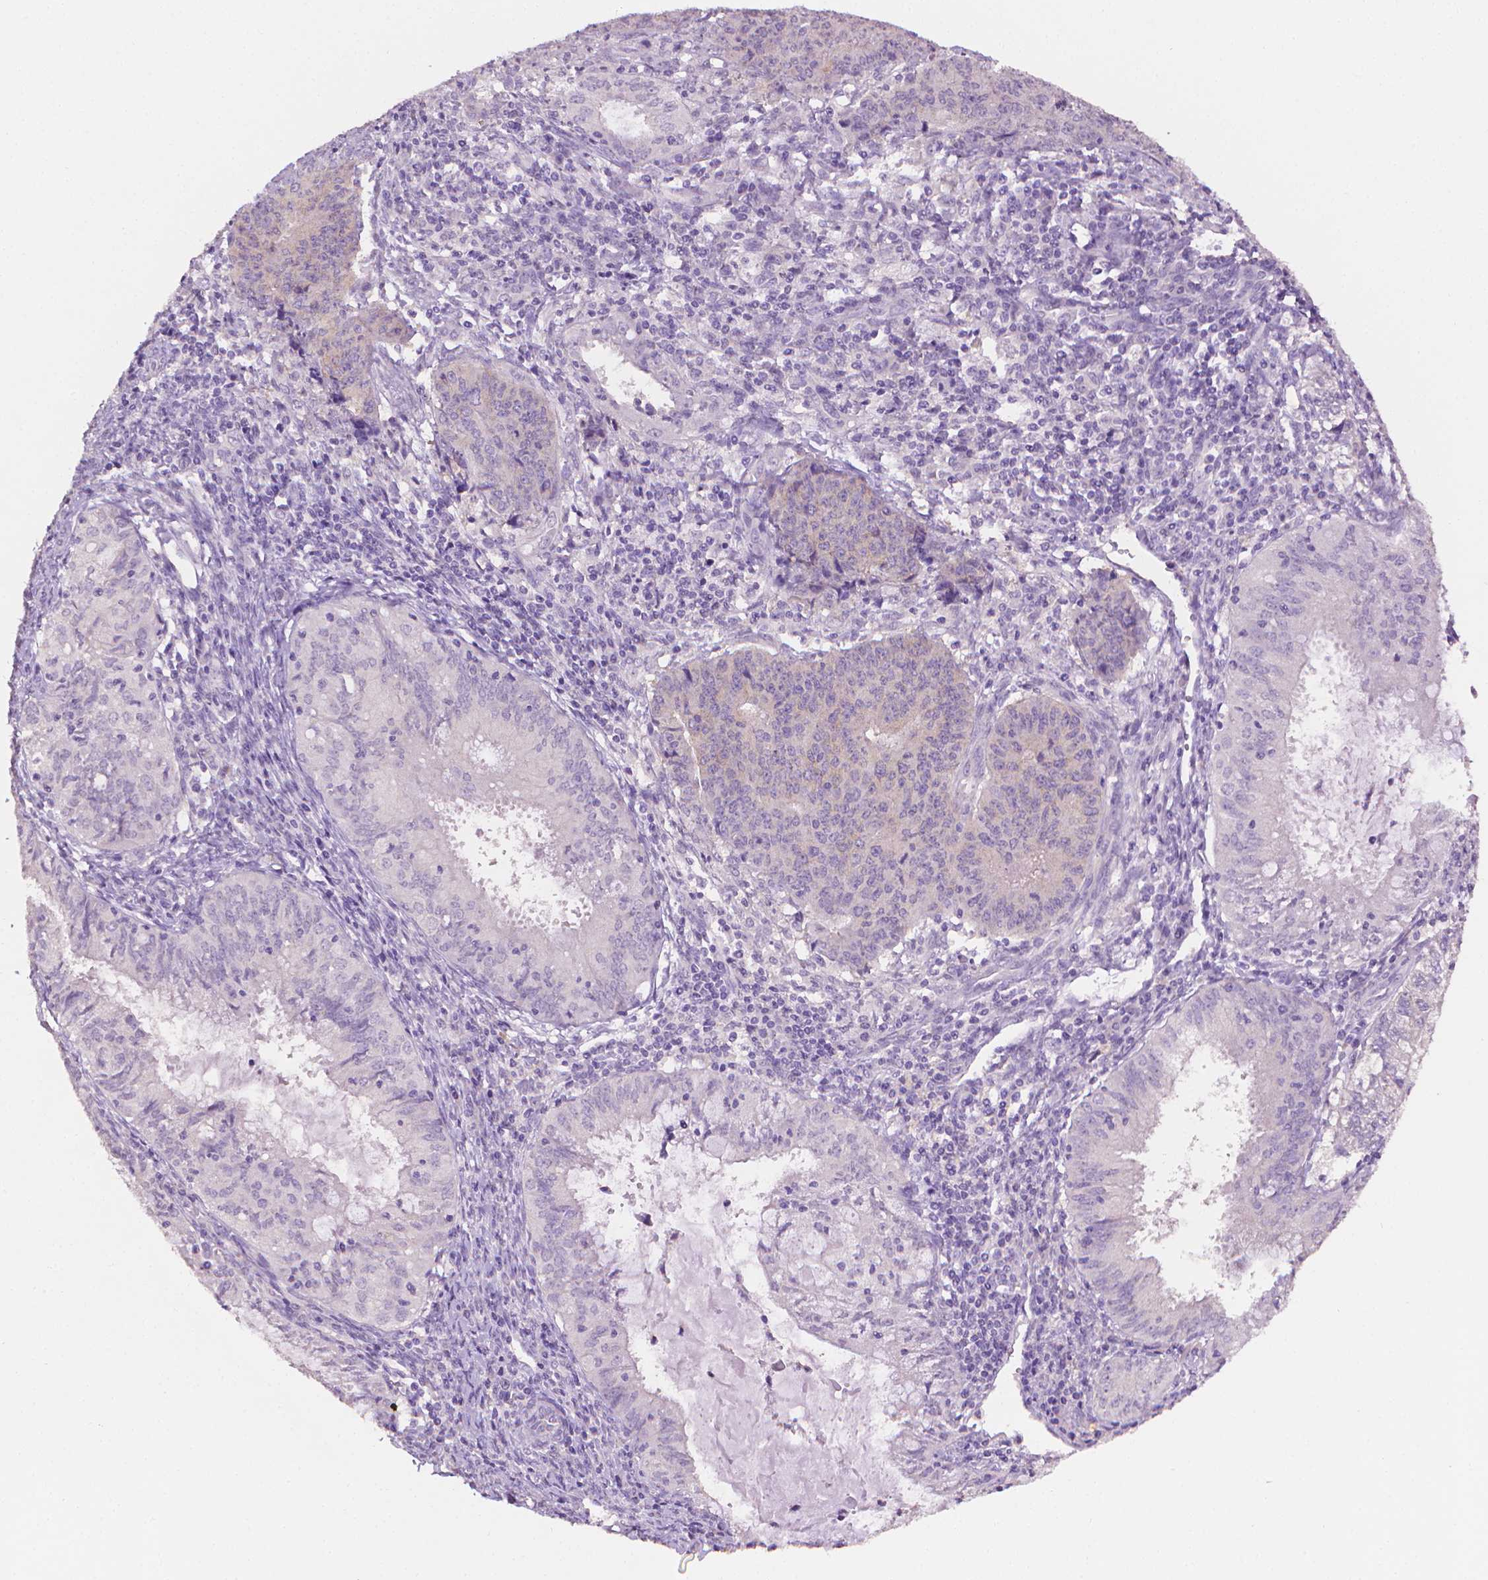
{"staining": {"intensity": "negative", "quantity": "none", "location": "none"}, "tissue": "endometrial cancer", "cell_type": "Tumor cells", "image_type": "cancer", "snomed": [{"axis": "morphology", "description": "Adenocarcinoma, NOS"}, {"axis": "topography", "description": "Endometrium"}], "caption": "This is an immunohistochemistry (IHC) histopathology image of endometrial cancer. There is no positivity in tumor cells.", "gene": "FASN", "patient": {"sex": "female", "age": 59}}